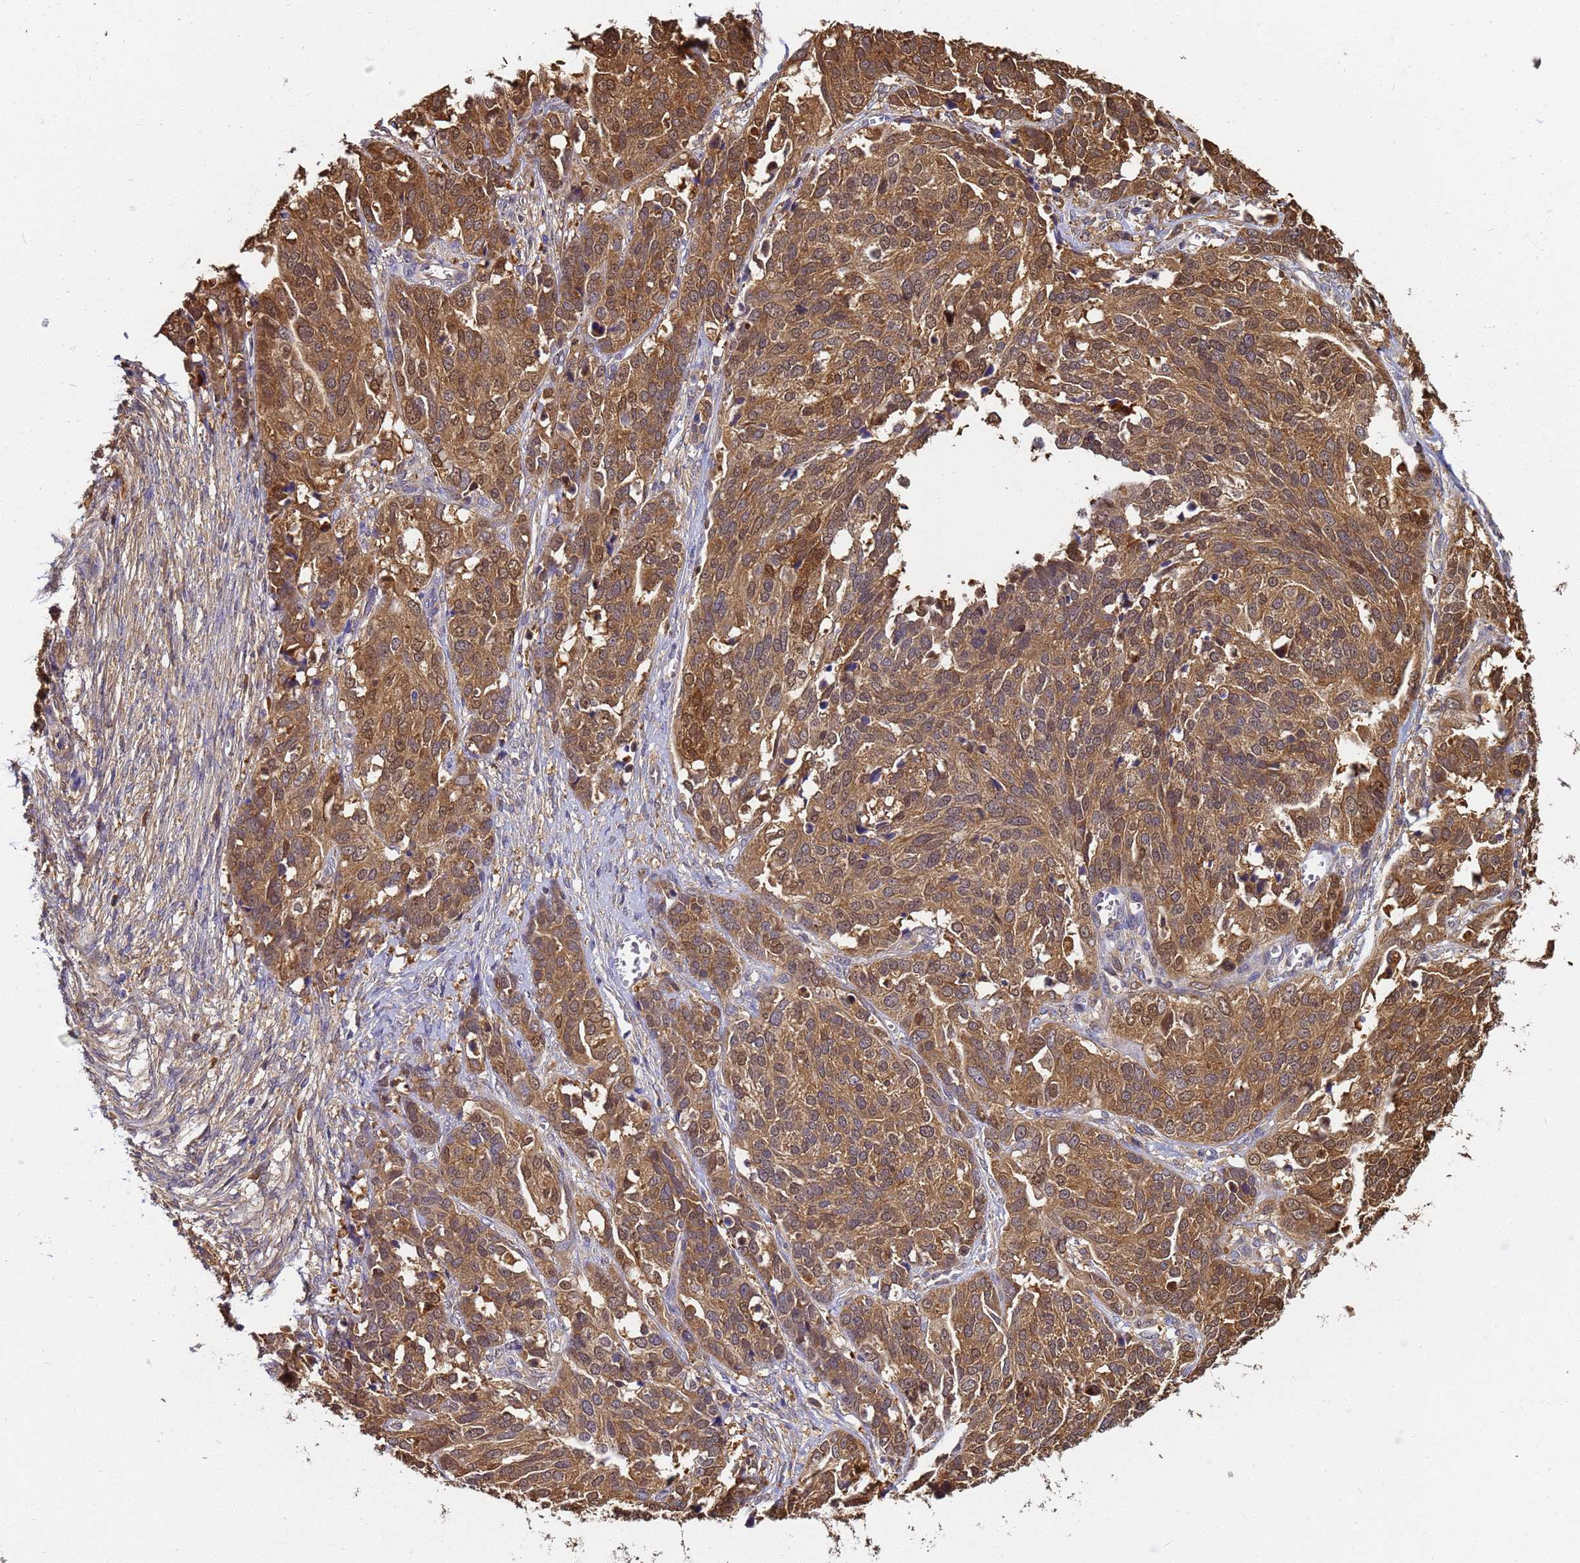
{"staining": {"intensity": "moderate", "quantity": ">75%", "location": "cytoplasmic/membranous,nuclear"}, "tissue": "ovarian cancer", "cell_type": "Tumor cells", "image_type": "cancer", "snomed": [{"axis": "morphology", "description": "Cystadenocarcinoma, serous, NOS"}, {"axis": "topography", "description": "Ovary"}], "caption": "High-magnification brightfield microscopy of ovarian cancer (serous cystadenocarcinoma) stained with DAB (brown) and counterstained with hematoxylin (blue). tumor cells exhibit moderate cytoplasmic/membranous and nuclear staining is present in about>75% of cells.", "gene": "NME1-NME2", "patient": {"sex": "female", "age": 44}}